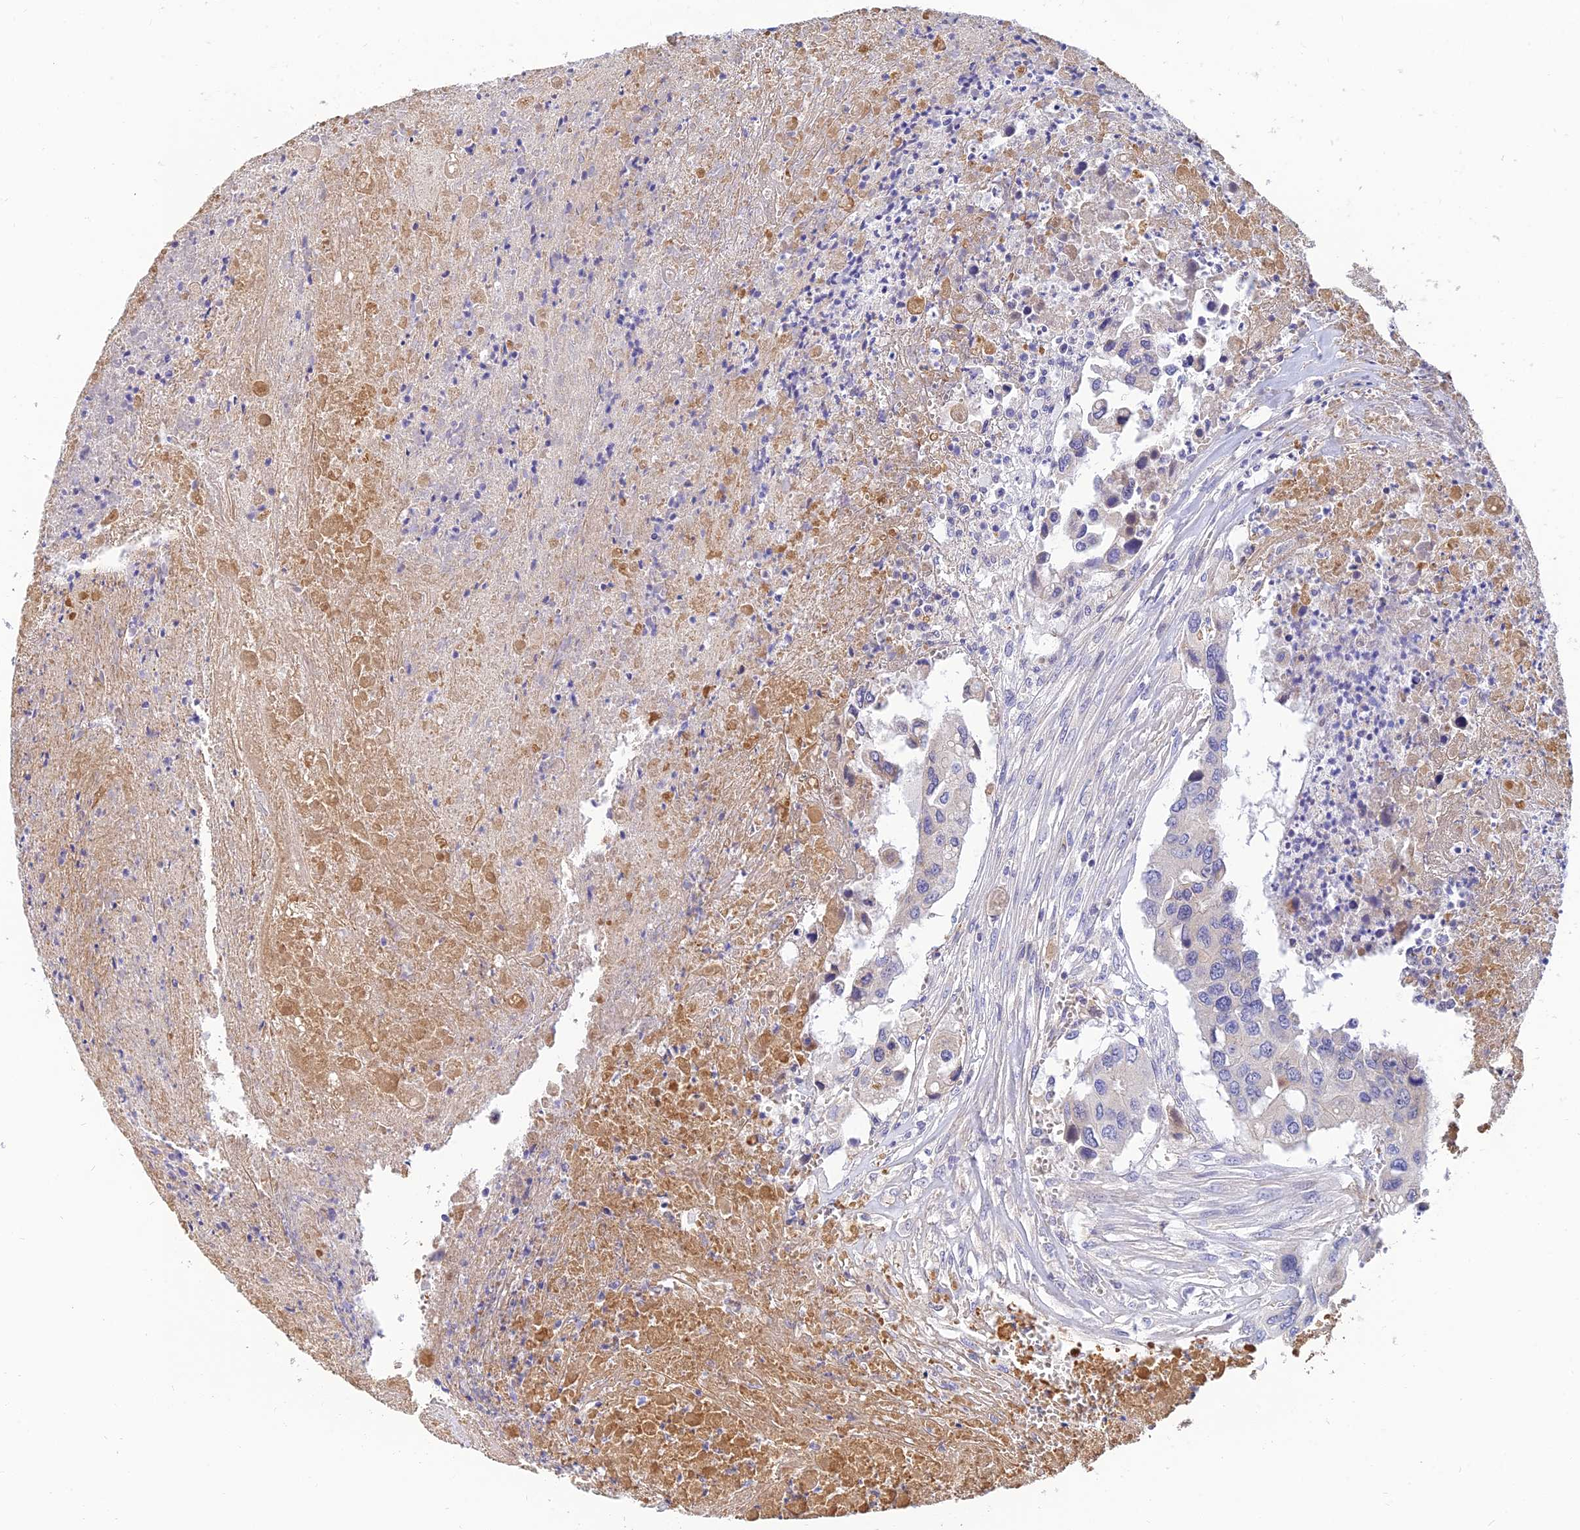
{"staining": {"intensity": "negative", "quantity": "none", "location": "none"}, "tissue": "colorectal cancer", "cell_type": "Tumor cells", "image_type": "cancer", "snomed": [{"axis": "morphology", "description": "Adenocarcinoma, NOS"}, {"axis": "topography", "description": "Colon"}], "caption": "A high-resolution histopathology image shows immunohistochemistry staining of adenocarcinoma (colorectal), which exhibits no significant staining in tumor cells. (Stains: DAB (3,3'-diaminobenzidine) immunohistochemistry with hematoxylin counter stain, Microscopy: brightfield microscopy at high magnification).", "gene": "ANKS4B", "patient": {"sex": "male", "age": 77}}